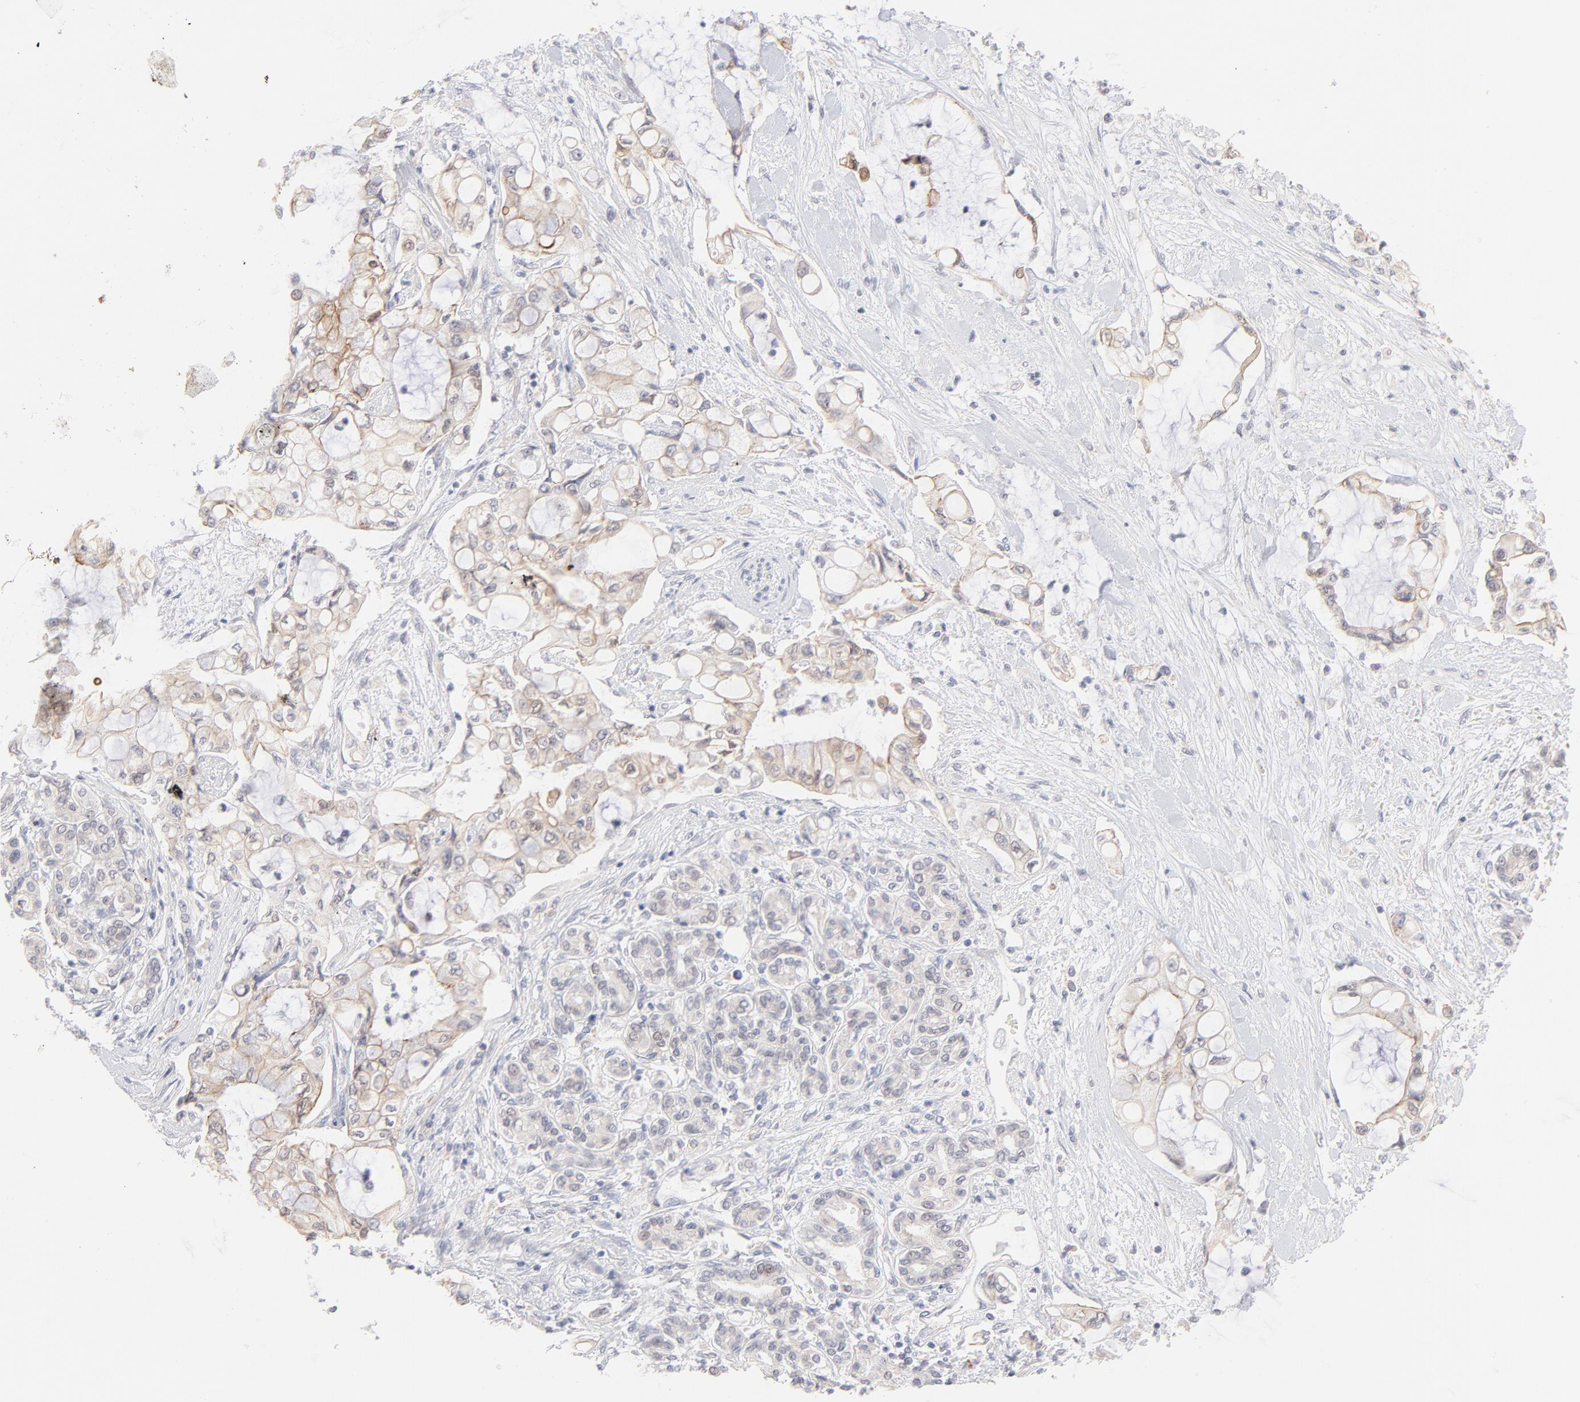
{"staining": {"intensity": "weak", "quantity": ">75%", "location": "cytoplasmic/membranous"}, "tissue": "pancreatic cancer", "cell_type": "Tumor cells", "image_type": "cancer", "snomed": [{"axis": "morphology", "description": "Adenocarcinoma, NOS"}, {"axis": "topography", "description": "Pancreas"}], "caption": "Immunohistochemistry (IHC) (DAB (3,3'-diaminobenzidine)) staining of human pancreatic adenocarcinoma demonstrates weak cytoplasmic/membranous protein expression in approximately >75% of tumor cells. Using DAB (3,3'-diaminobenzidine) (brown) and hematoxylin (blue) stains, captured at high magnification using brightfield microscopy.", "gene": "ELF3", "patient": {"sex": "female", "age": 70}}